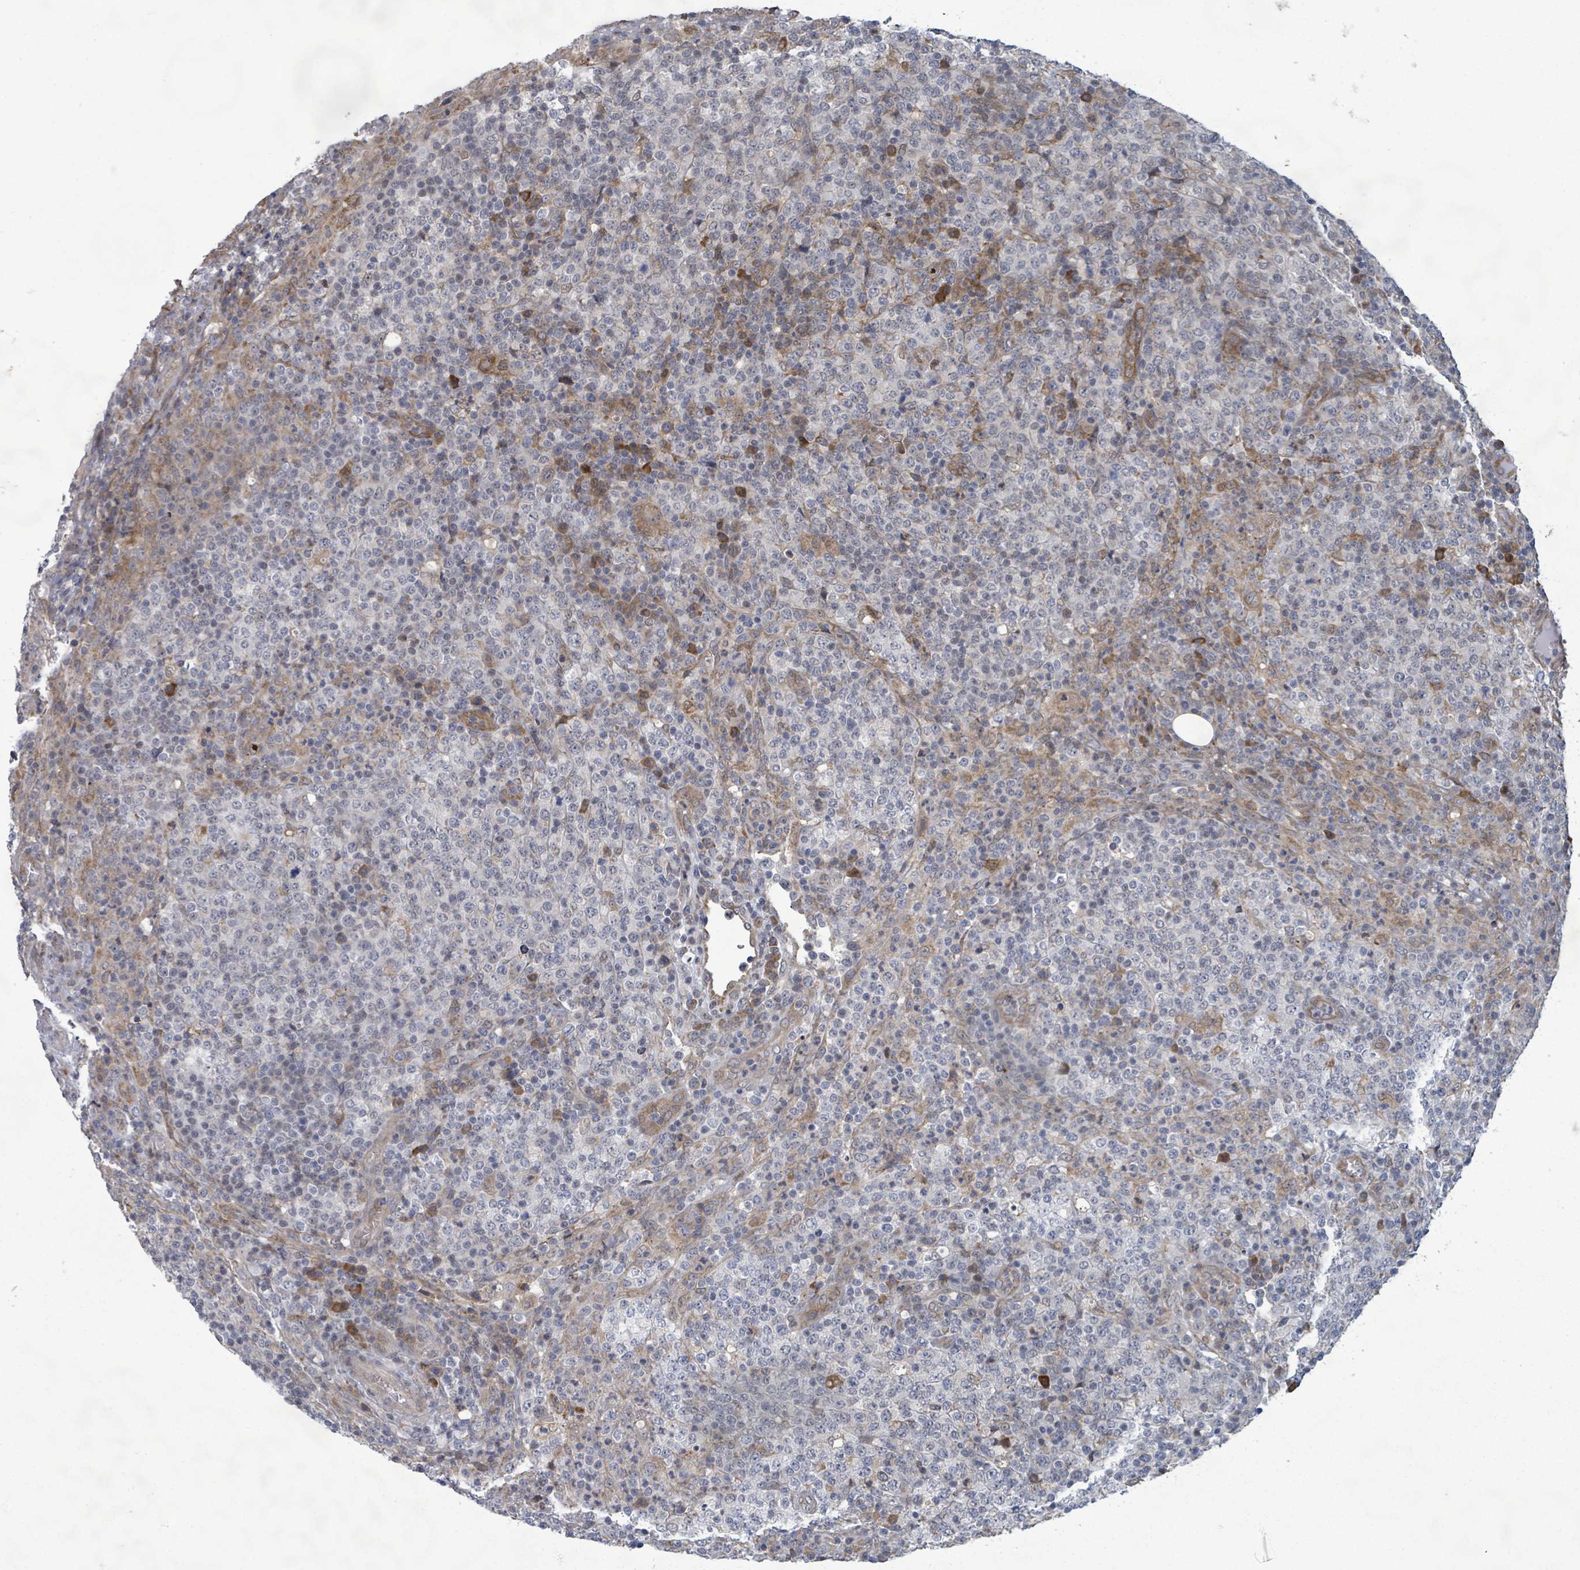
{"staining": {"intensity": "negative", "quantity": "none", "location": "none"}, "tissue": "lymphoma", "cell_type": "Tumor cells", "image_type": "cancer", "snomed": [{"axis": "morphology", "description": "Malignant lymphoma, non-Hodgkin's type, High grade"}, {"axis": "topography", "description": "Lymph node"}], "caption": "A micrograph of high-grade malignant lymphoma, non-Hodgkin's type stained for a protein reveals no brown staining in tumor cells.", "gene": "SHROOM2", "patient": {"sex": "male", "age": 54}}